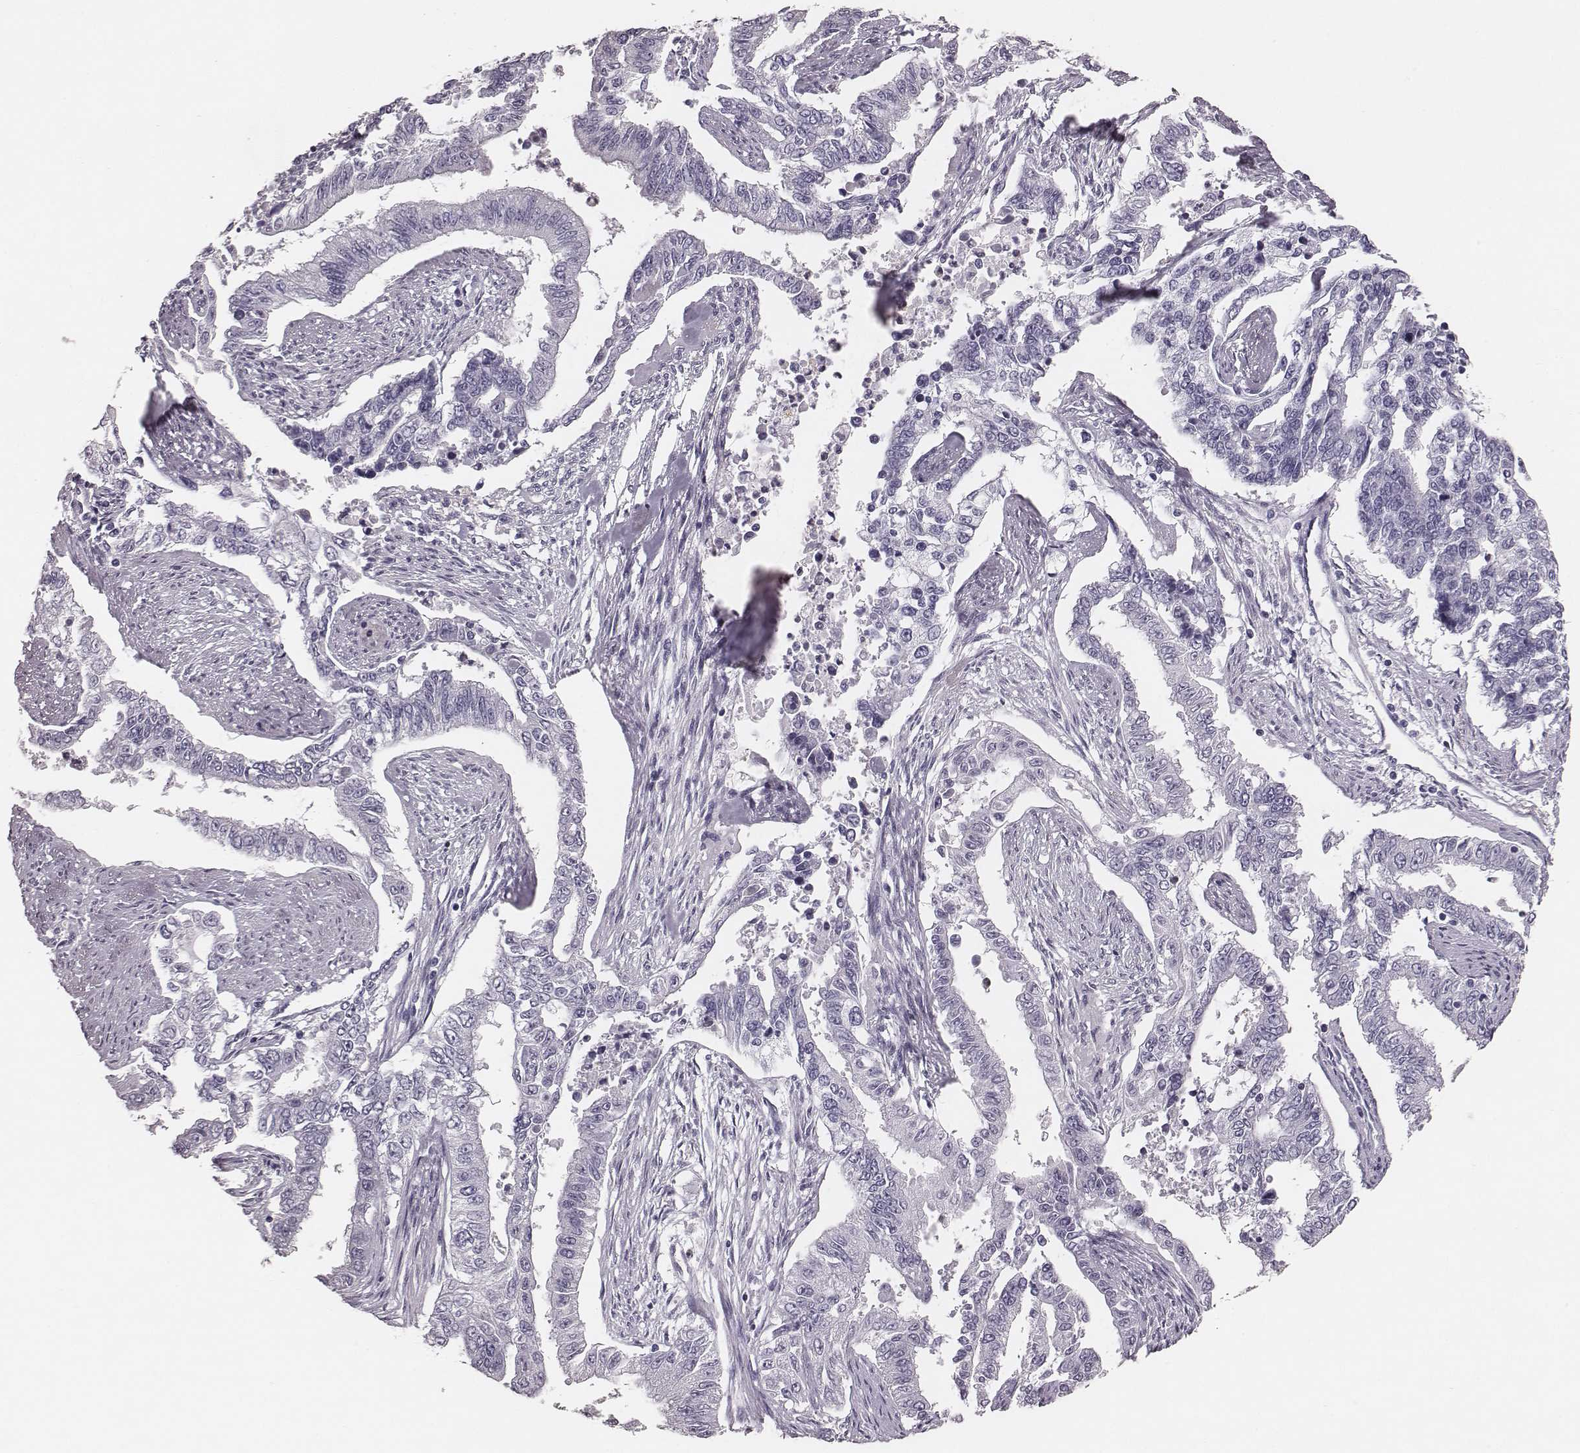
{"staining": {"intensity": "negative", "quantity": "none", "location": "none"}, "tissue": "endometrial cancer", "cell_type": "Tumor cells", "image_type": "cancer", "snomed": [{"axis": "morphology", "description": "Adenocarcinoma, NOS"}, {"axis": "topography", "description": "Uterus"}], "caption": "Tumor cells are negative for protein expression in human adenocarcinoma (endometrial).", "gene": "CSH1", "patient": {"sex": "female", "age": 59}}